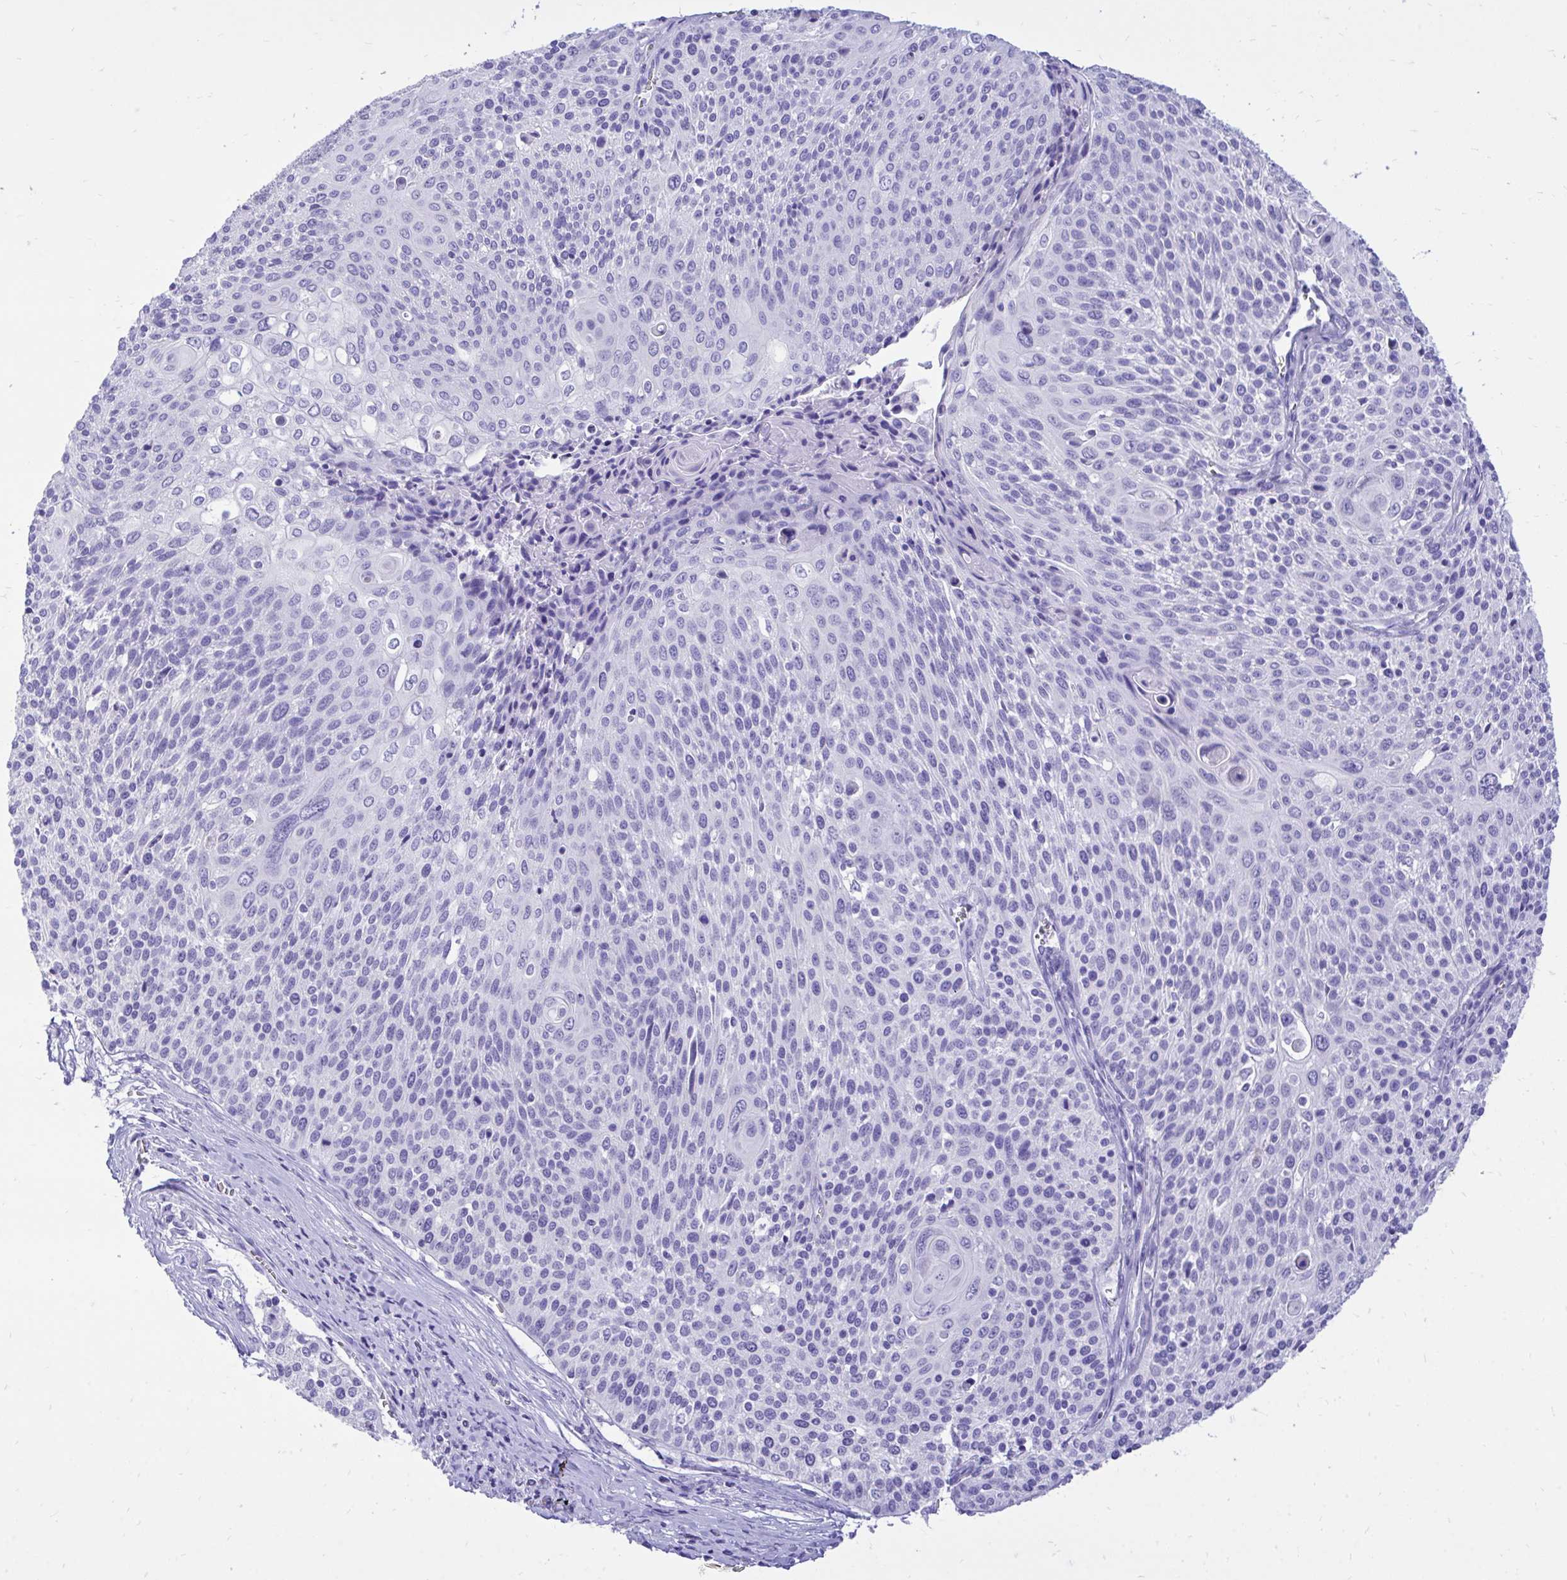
{"staining": {"intensity": "negative", "quantity": "none", "location": "none"}, "tissue": "cervical cancer", "cell_type": "Tumor cells", "image_type": "cancer", "snomed": [{"axis": "morphology", "description": "Squamous cell carcinoma, NOS"}, {"axis": "topography", "description": "Cervix"}], "caption": "Tumor cells are negative for brown protein staining in cervical cancer (squamous cell carcinoma). (DAB immunohistochemistry, high magnification).", "gene": "MON1A", "patient": {"sex": "female", "age": 31}}